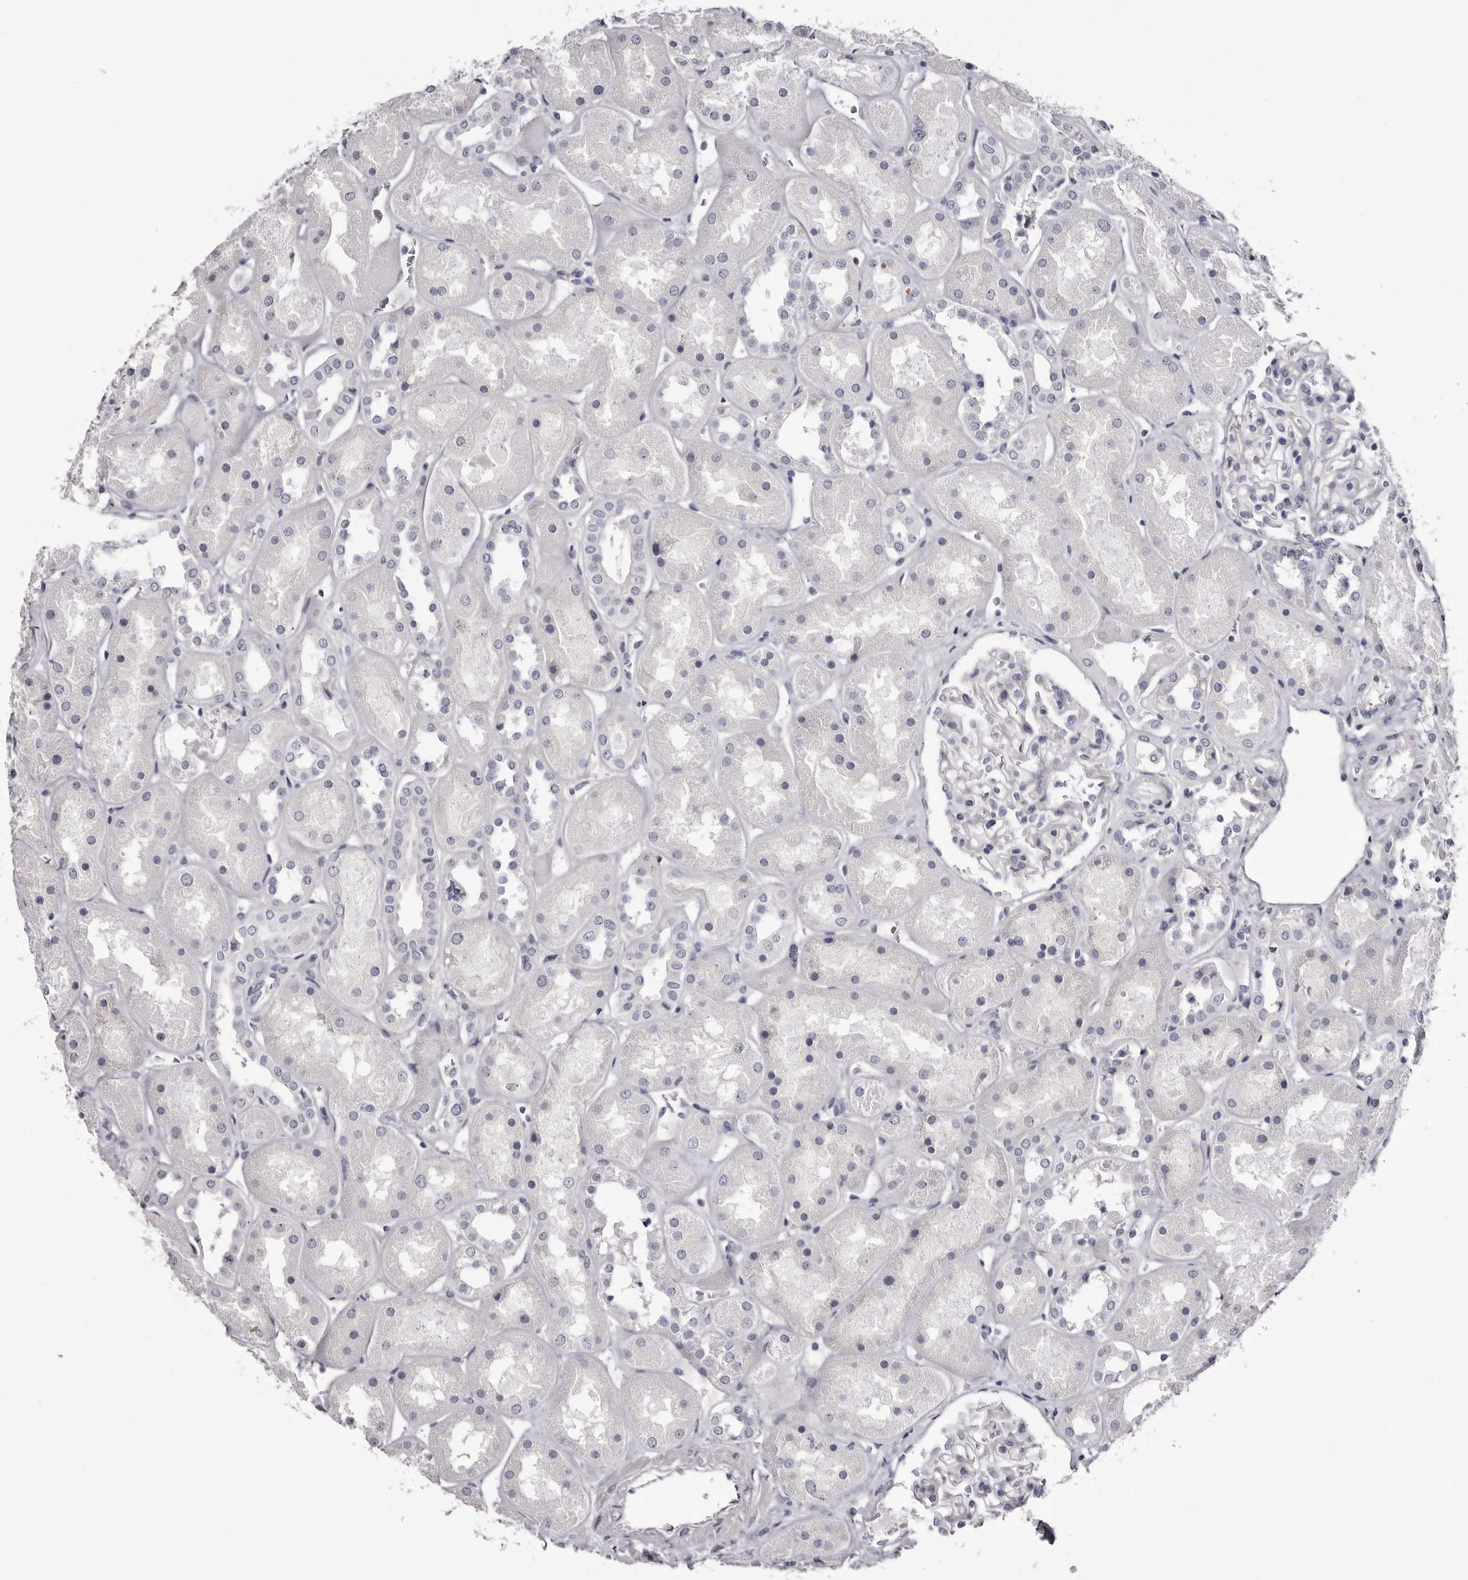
{"staining": {"intensity": "negative", "quantity": "none", "location": "none"}, "tissue": "kidney", "cell_type": "Cells in glomeruli", "image_type": "normal", "snomed": [{"axis": "morphology", "description": "Normal tissue, NOS"}, {"axis": "topography", "description": "Kidney"}], "caption": "Protein analysis of normal kidney reveals no significant staining in cells in glomeruli.", "gene": "CA6", "patient": {"sex": "male", "age": 70}}